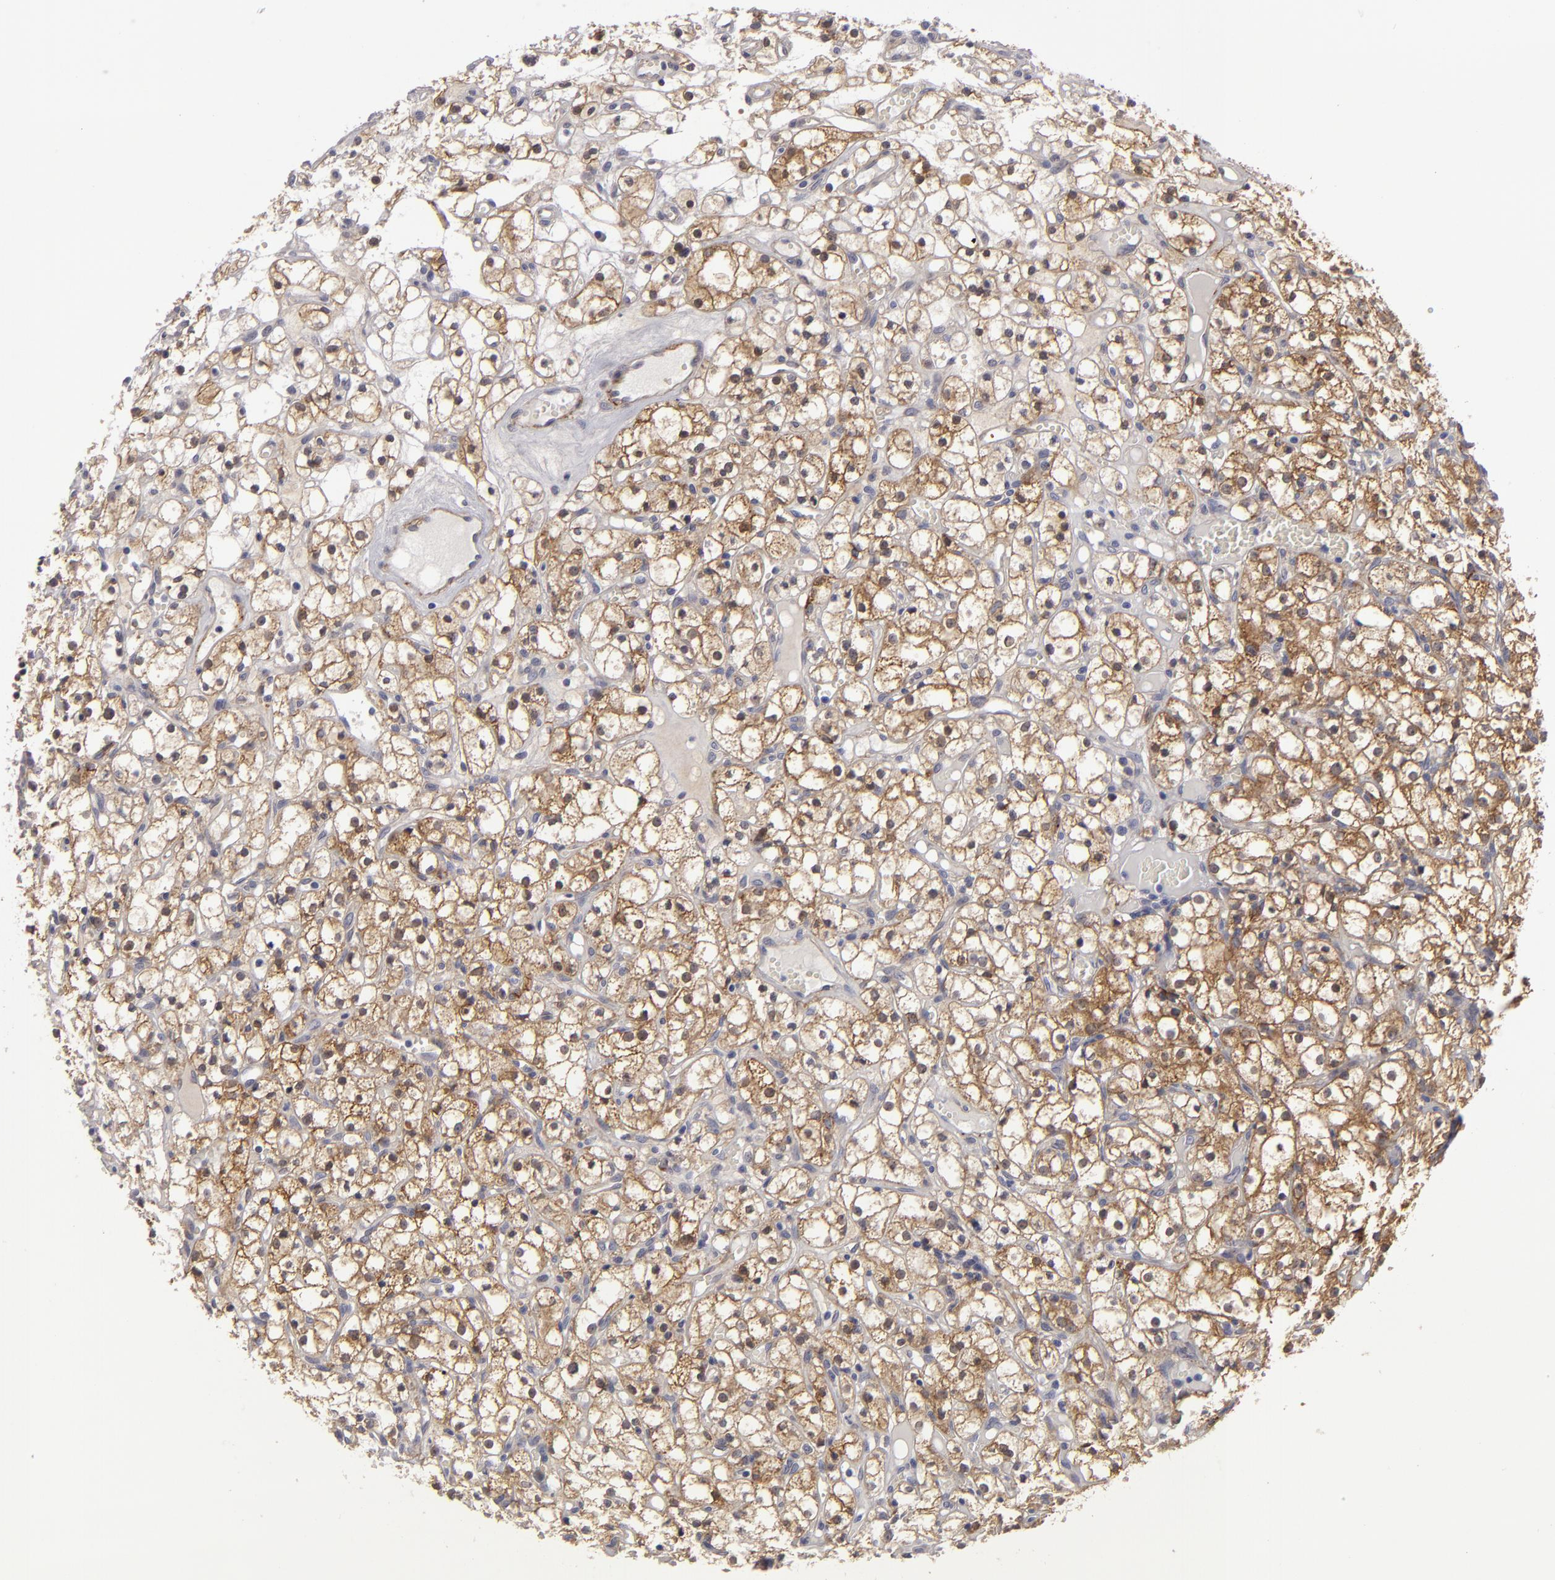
{"staining": {"intensity": "weak", "quantity": ">75%", "location": "cytoplasmic/membranous"}, "tissue": "renal cancer", "cell_type": "Tumor cells", "image_type": "cancer", "snomed": [{"axis": "morphology", "description": "Adenocarcinoma, NOS"}, {"axis": "topography", "description": "Kidney"}], "caption": "Renal cancer tissue reveals weak cytoplasmic/membranous staining in about >75% of tumor cells", "gene": "ALCAM", "patient": {"sex": "male", "age": 61}}